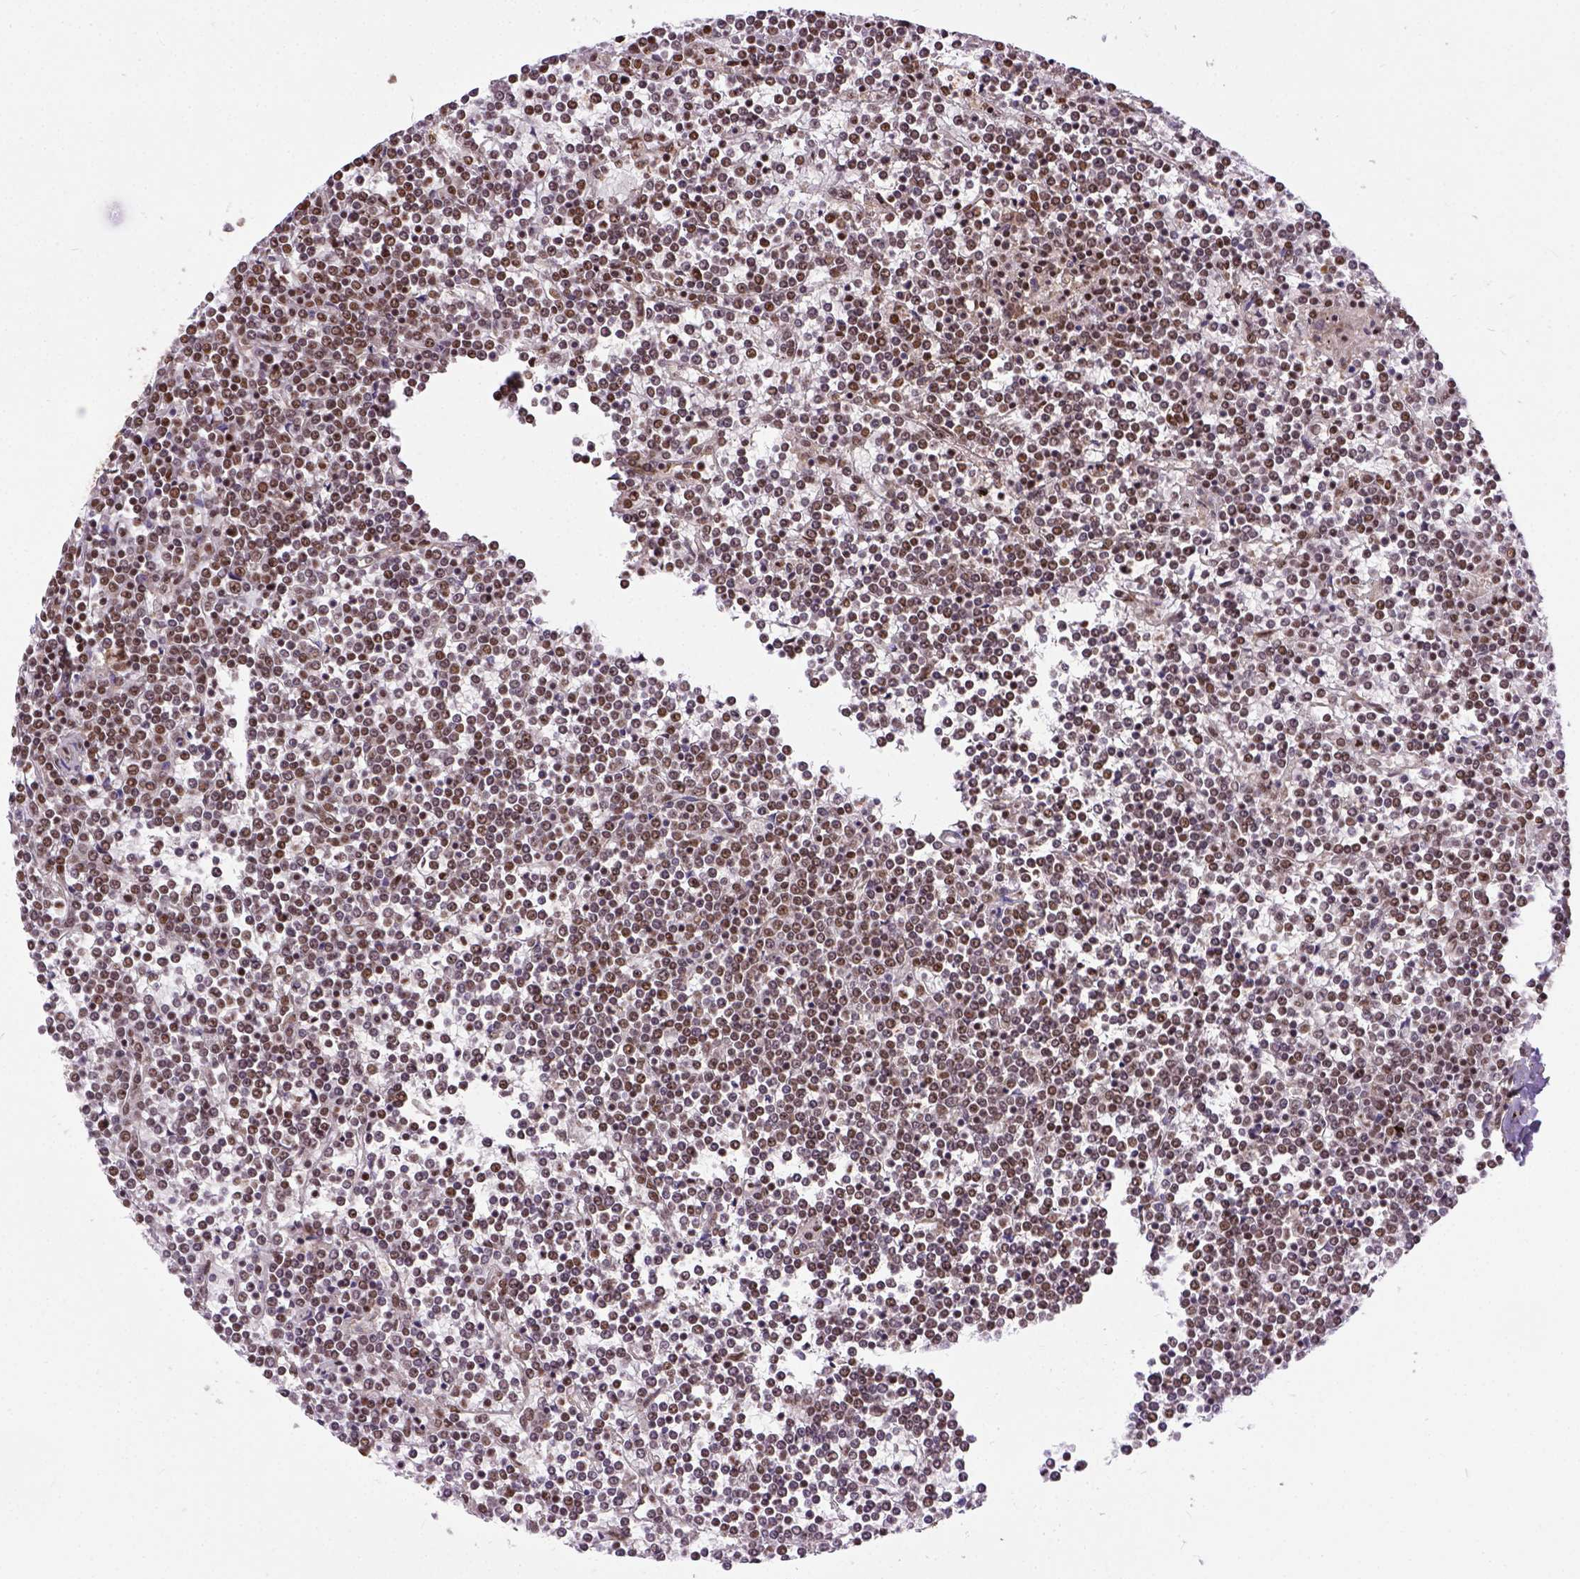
{"staining": {"intensity": "moderate", "quantity": ">75%", "location": "nuclear"}, "tissue": "lymphoma", "cell_type": "Tumor cells", "image_type": "cancer", "snomed": [{"axis": "morphology", "description": "Malignant lymphoma, non-Hodgkin's type, Low grade"}, {"axis": "topography", "description": "Spleen"}], "caption": "Immunohistochemistry (IHC) (DAB (3,3'-diaminobenzidine)) staining of low-grade malignant lymphoma, non-Hodgkin's type exhibits moderate nuclear protein positivity in approximately >75% of tumor cells.", "gene": "NACC1", "patient": {"sex": "female", "age": 19}}